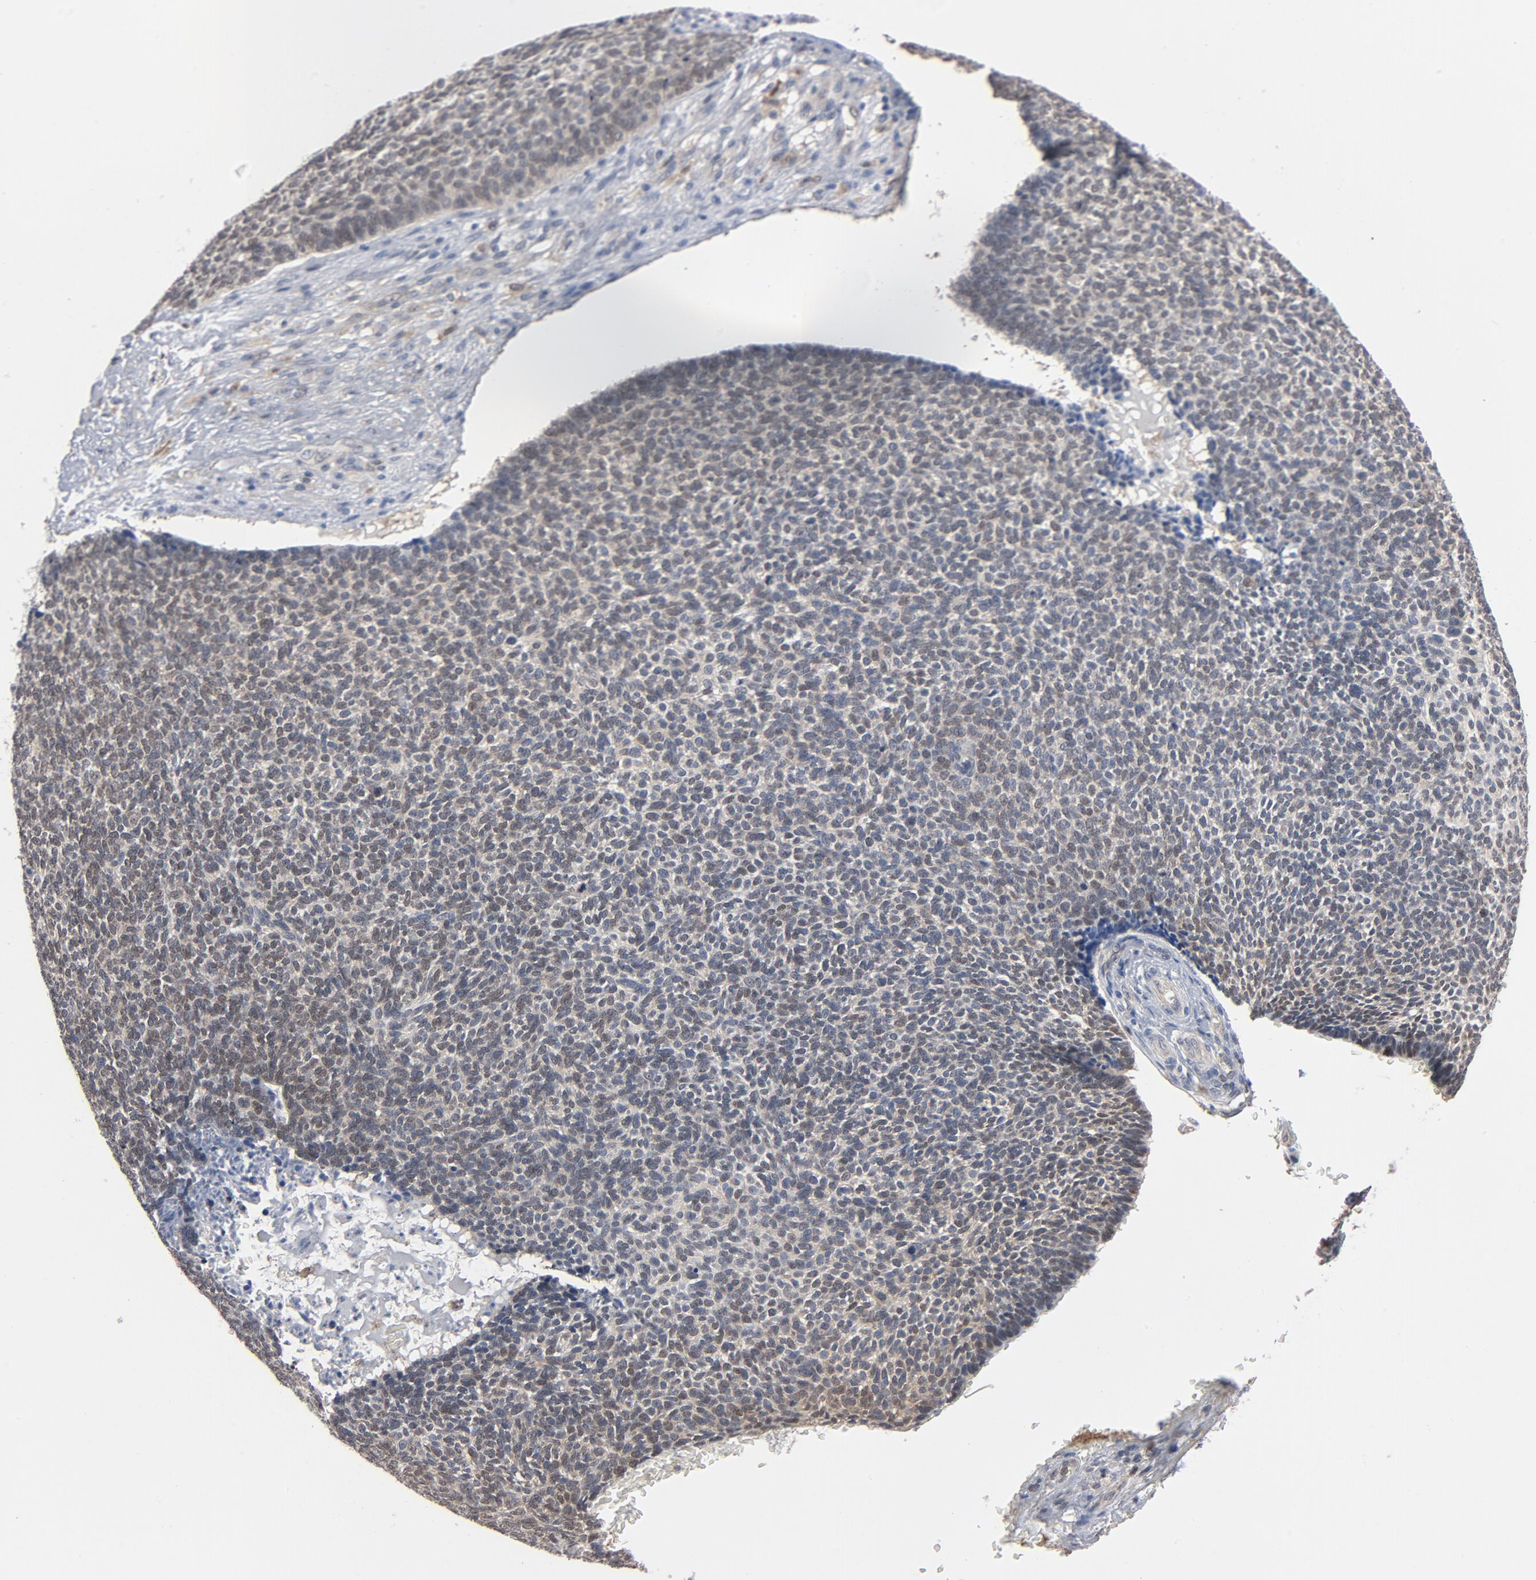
{"staining": {"intensity": "weak", "quantity": ">75%", "location": "cytoplasmic/membranous,nuclear"}, "tissue": "skin cancer", "cell_type": "Tumor cells", "image_type": "cancer", "snomed": [{"axis": "morphology", "description": "Basal cell carcinoma"}, {"axis": "topography", "description": "Skin"}], "caption": "Basal cell carcinoma (skin) stained with a protein marker shows weak staining in tumor cells.", "gene": "PRDX1", "patient": {"sex": "male", "age": 87}}